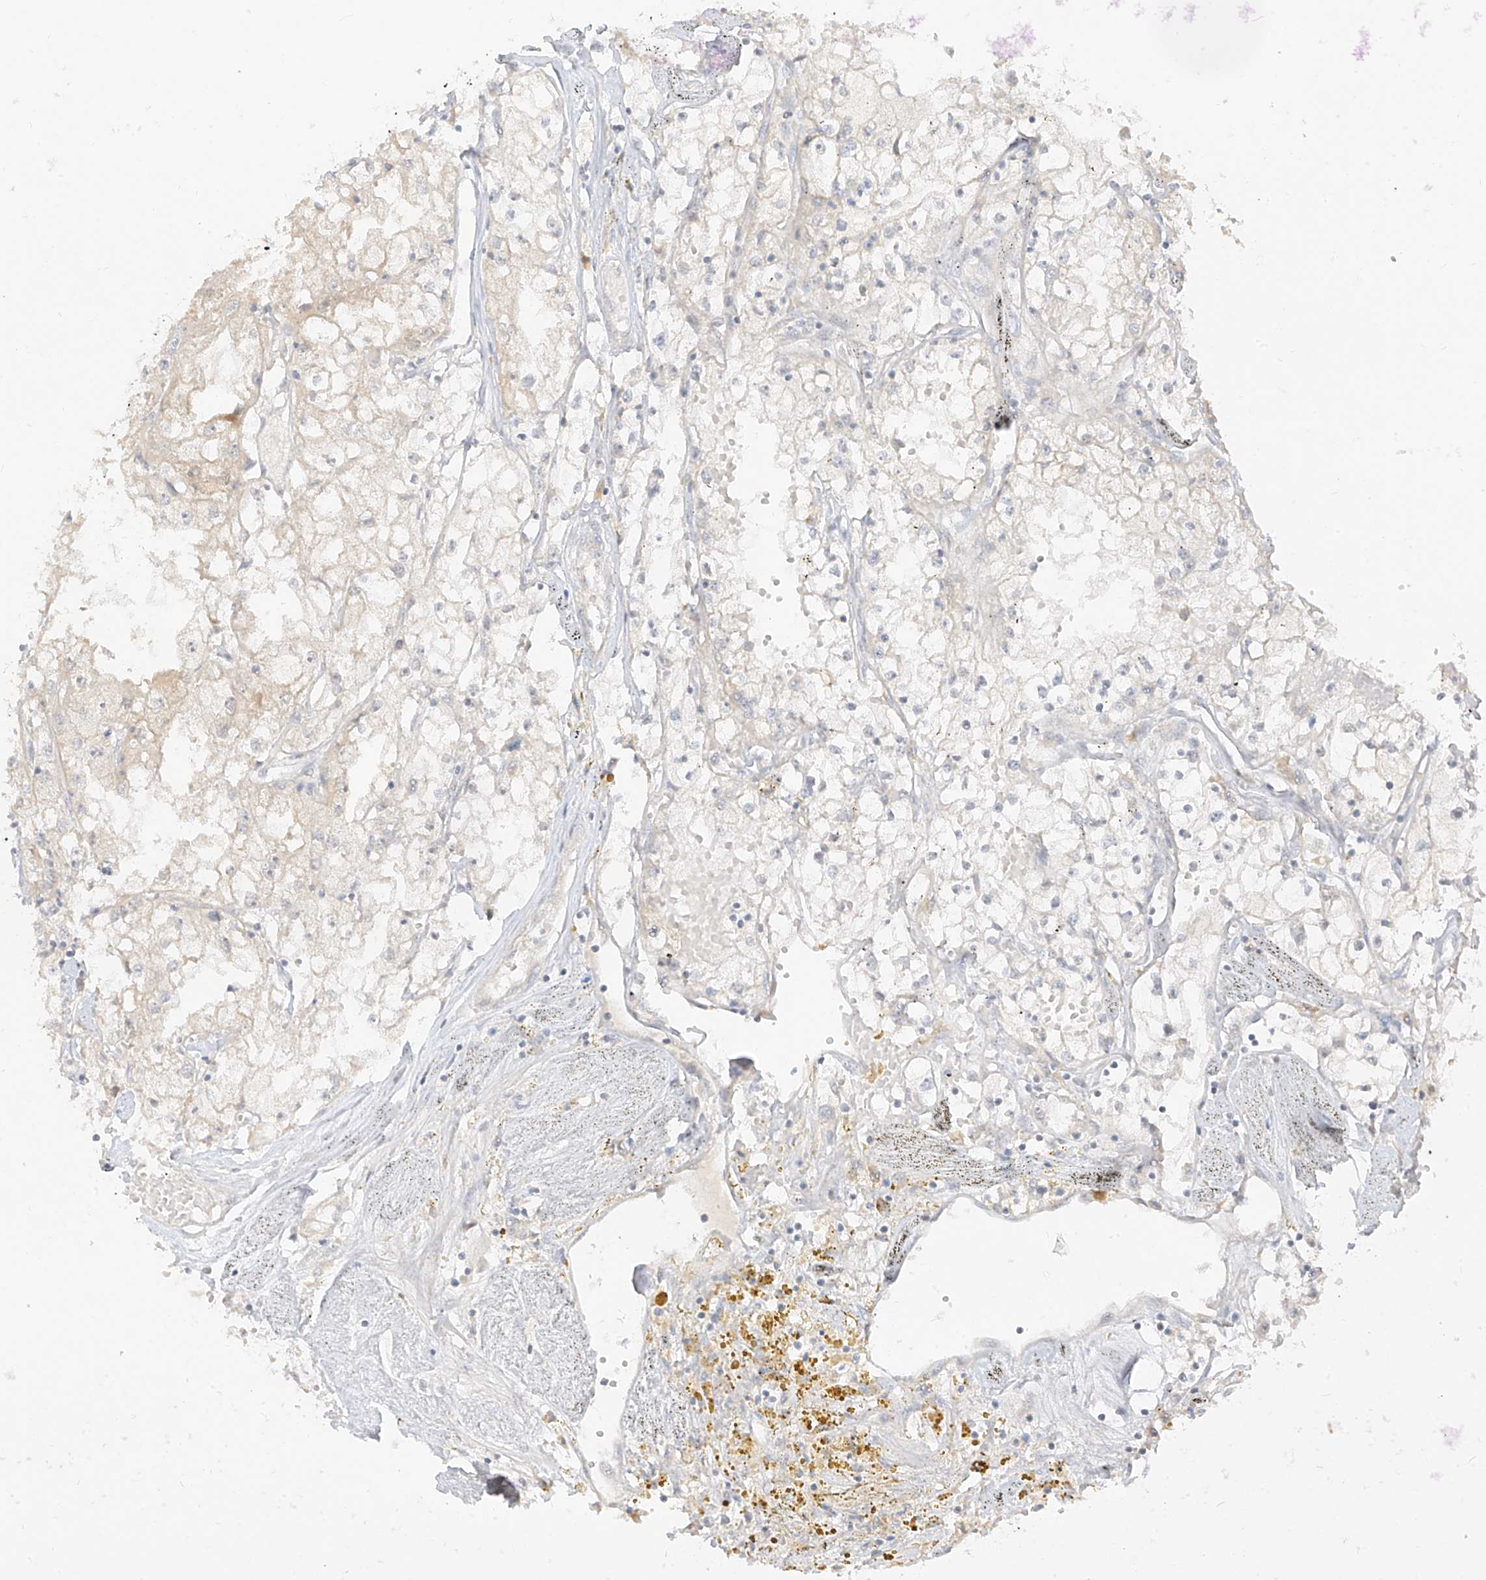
{"staining": {"intensity": "weak", "quantity": "<25%", "location": "cytoplasmic/membranous"}, "tissue": "renal cancer", "cell_type": "Tumor cells", "image_type": "cancer", "snomed": [{"axis": "morphology", "description": "Adenocarcinoma, NOS"}, {"axis": "topography", "description": "Kidney"}], "caption": "DAB immunohistochemical staining of renal cancer shows no significant positivity in tumor cells.", "gene": "LIPT1", "patient": {"sex": "male", "age": 56}}